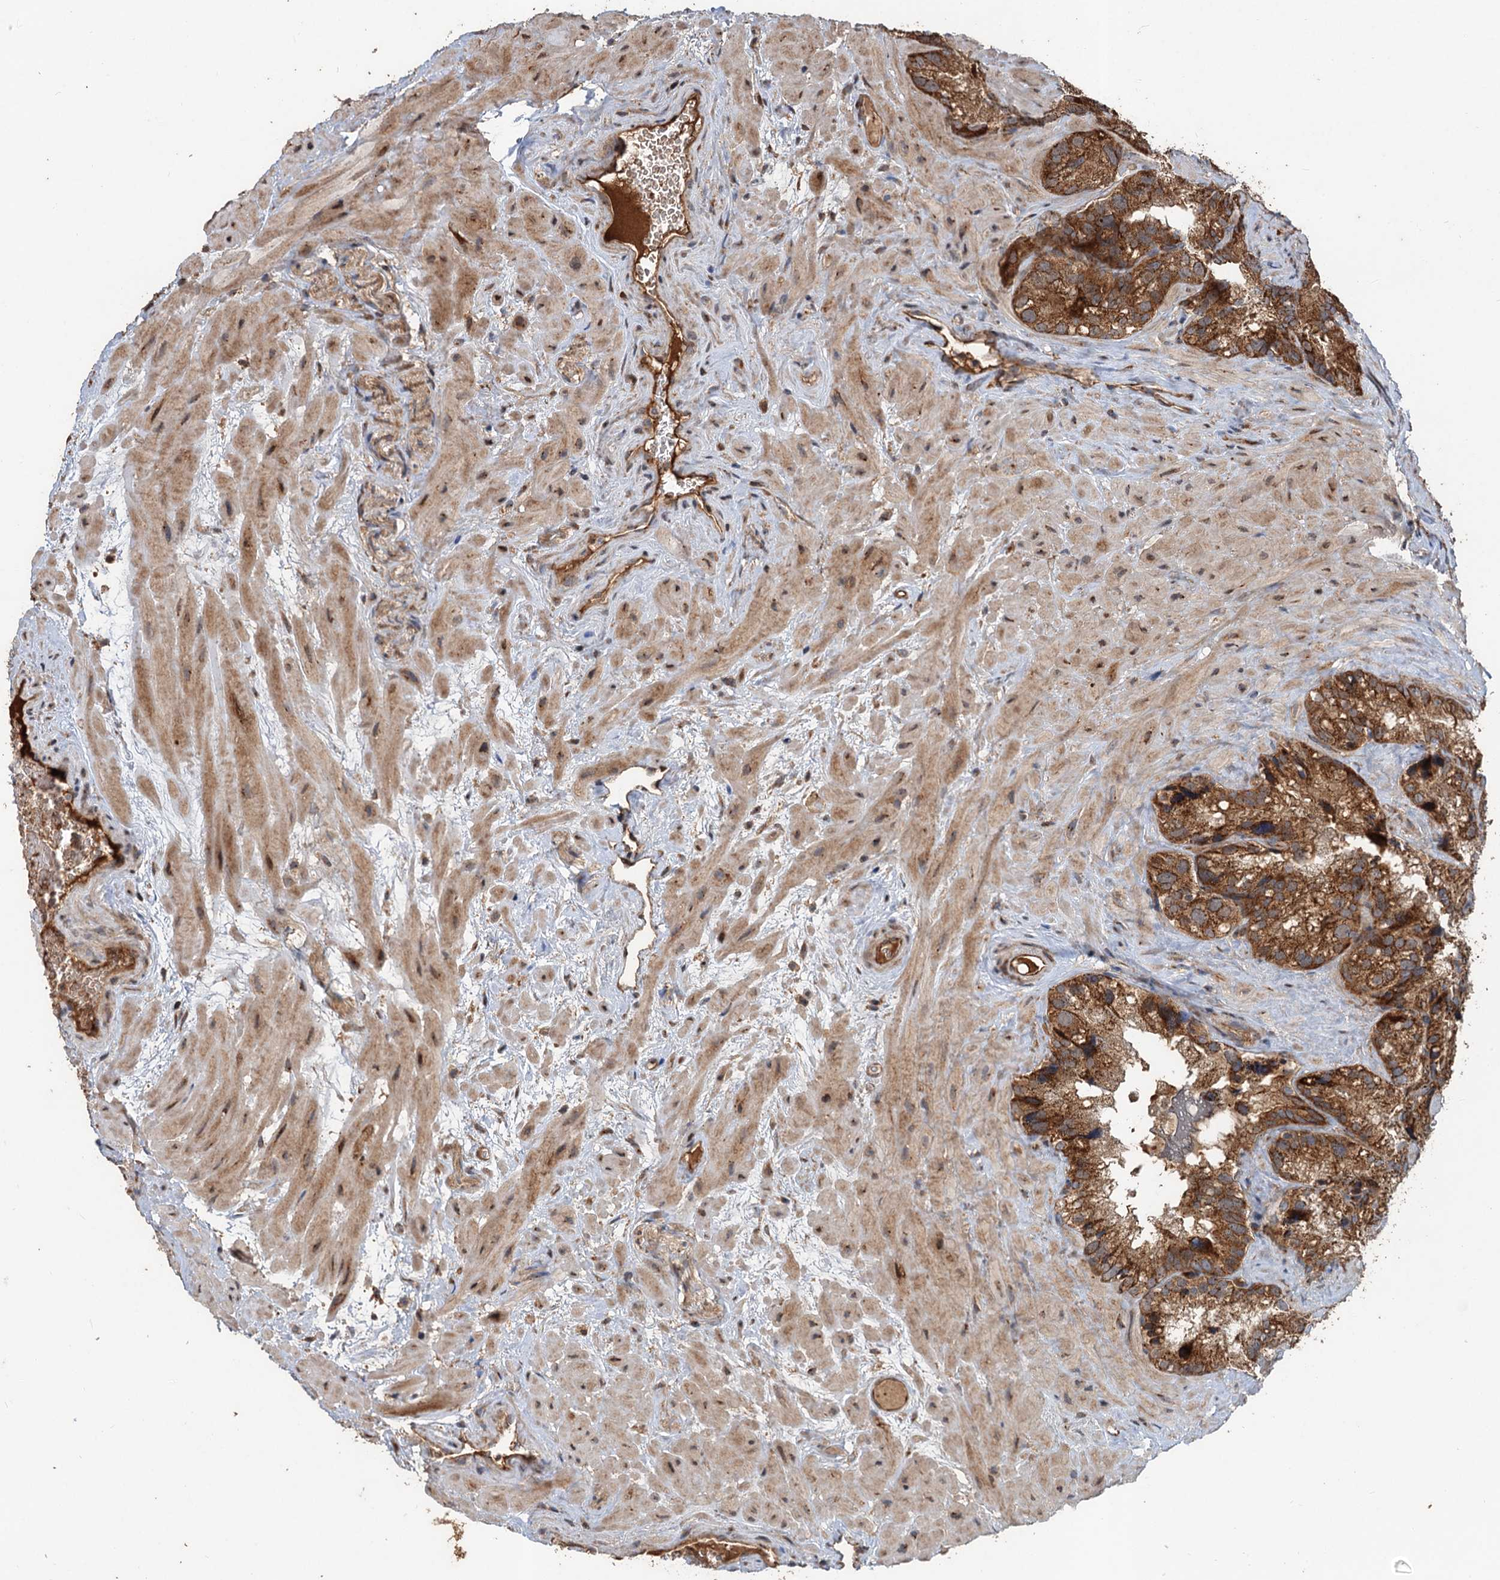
{"staining": {"intensity": "moderate", "quantity": ">75%", "location": "cytoplasmic/membranous"}, "tissue": "seminal vesicle", "cell_type": "Glandular cells", "image_type": "normal", "snomed": [{"axis": "morphology", "description": "Normal tissue, NOS"}, {"axis": "topography", "description": "Prostate"}, {"axis": "topography", "description": "Seminal veicle"}], "caption": "Glandular cells exhibit moderate cytoplasmic/membranous expression in about >75% of cells in unremarkable seminal vesicle.", "gene": "DEXI", "patient": {"sex": "male", "age": 68}}